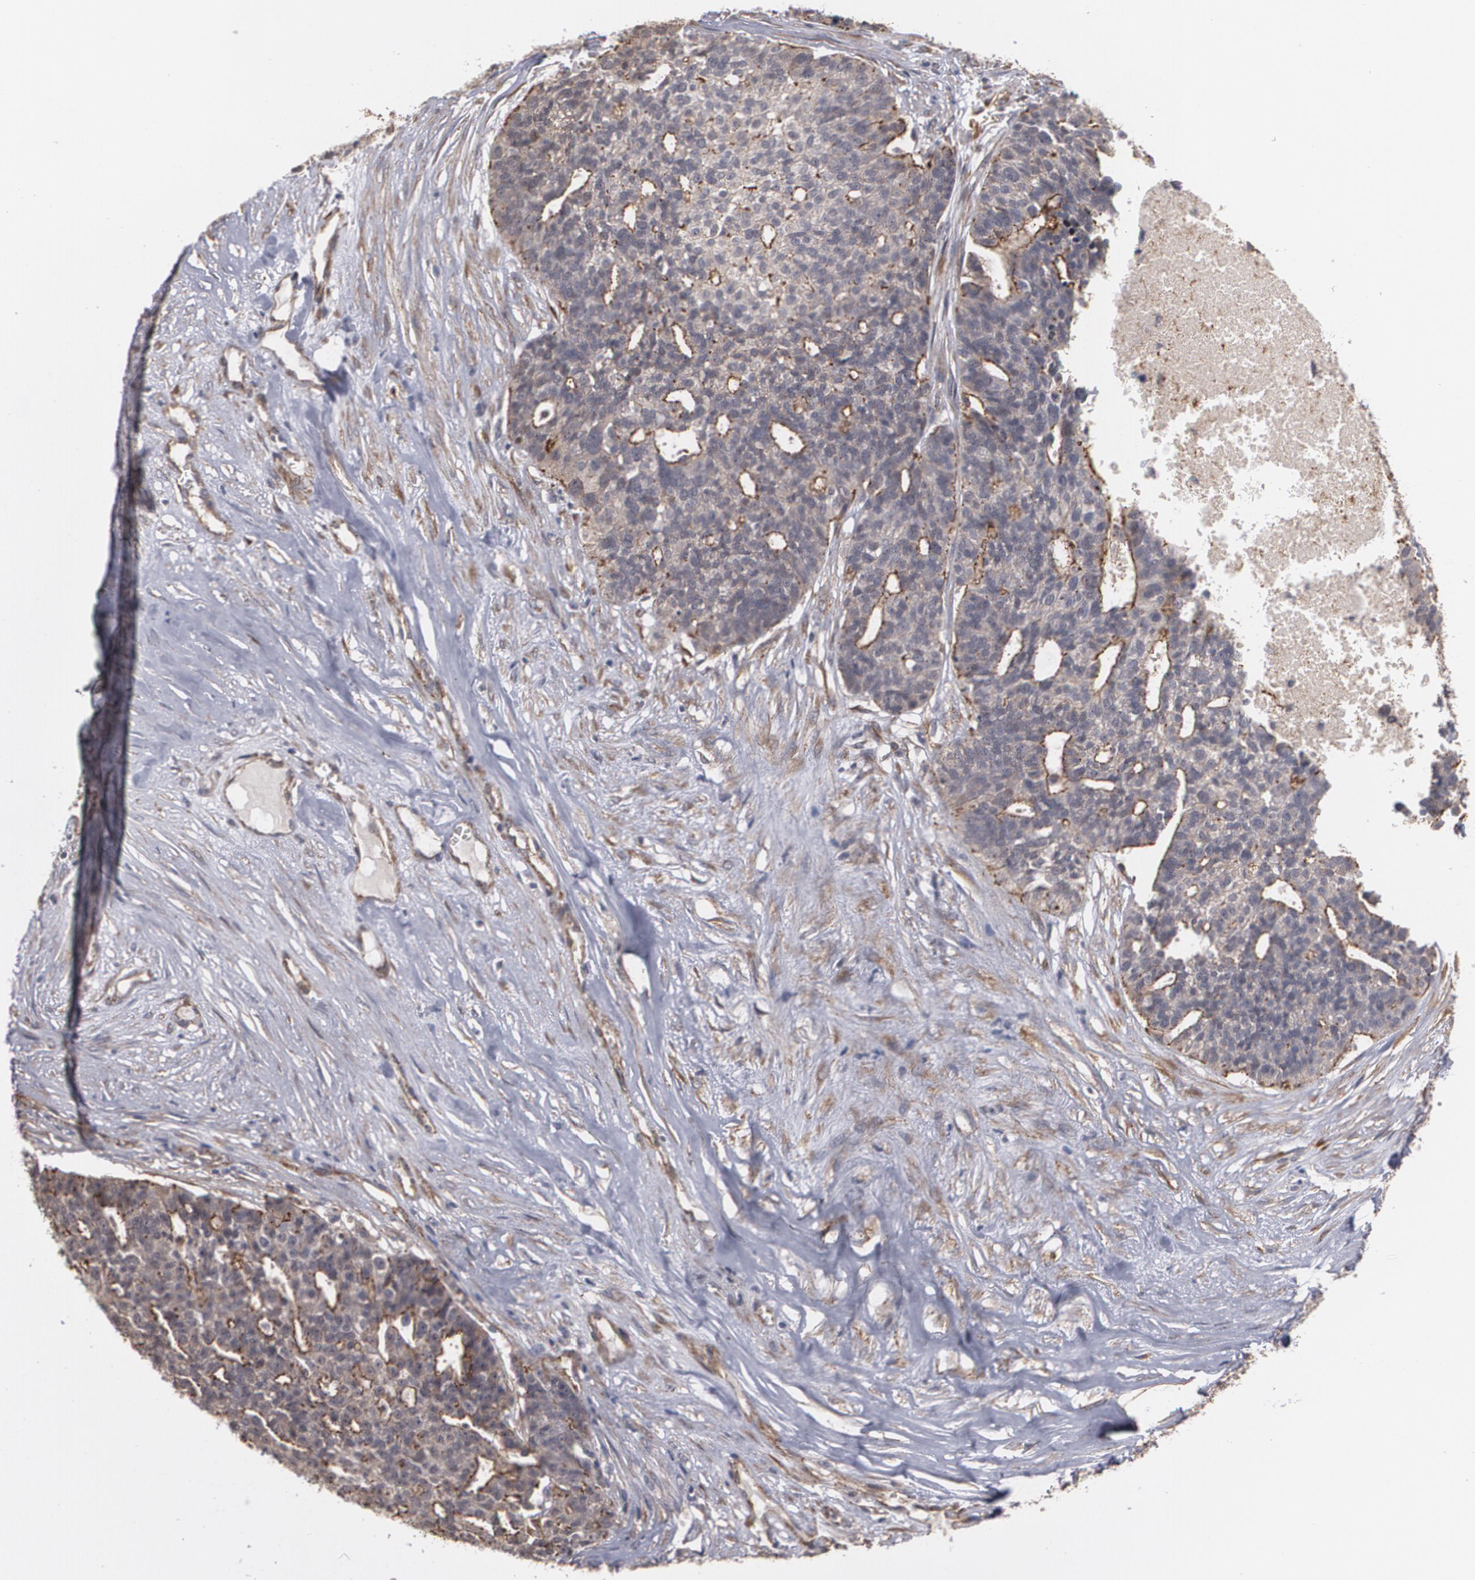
{"staining": {"intensity": "weak", "quantity": ">75%", "location": "cytoplasmic/membranous"}, "tissue": "ovarian cancer", "cell_type": "Tumor cells", "image_type": "cancer", "snomed": [{"axis": "morphology", "description": "Cystadenocarcinoma, serous, NOS"}, {"axis": "topography", "description": "Ovary"}], "caption": "Immunohistochemistry staining of serous cystadenocarcinoma (ovarian), which exhibits low levels of weak cytoplasmic/membranous expression in approximately >75% of tumor cells indicating weak cytoplasmic/membranous protein expression. The staining was performed using DAB (brown) for protein detection and nuclei were counterstained in hematoxylin (blue).", "gene": "TJP1", "patient": {"sex": "female", "age": 59}}